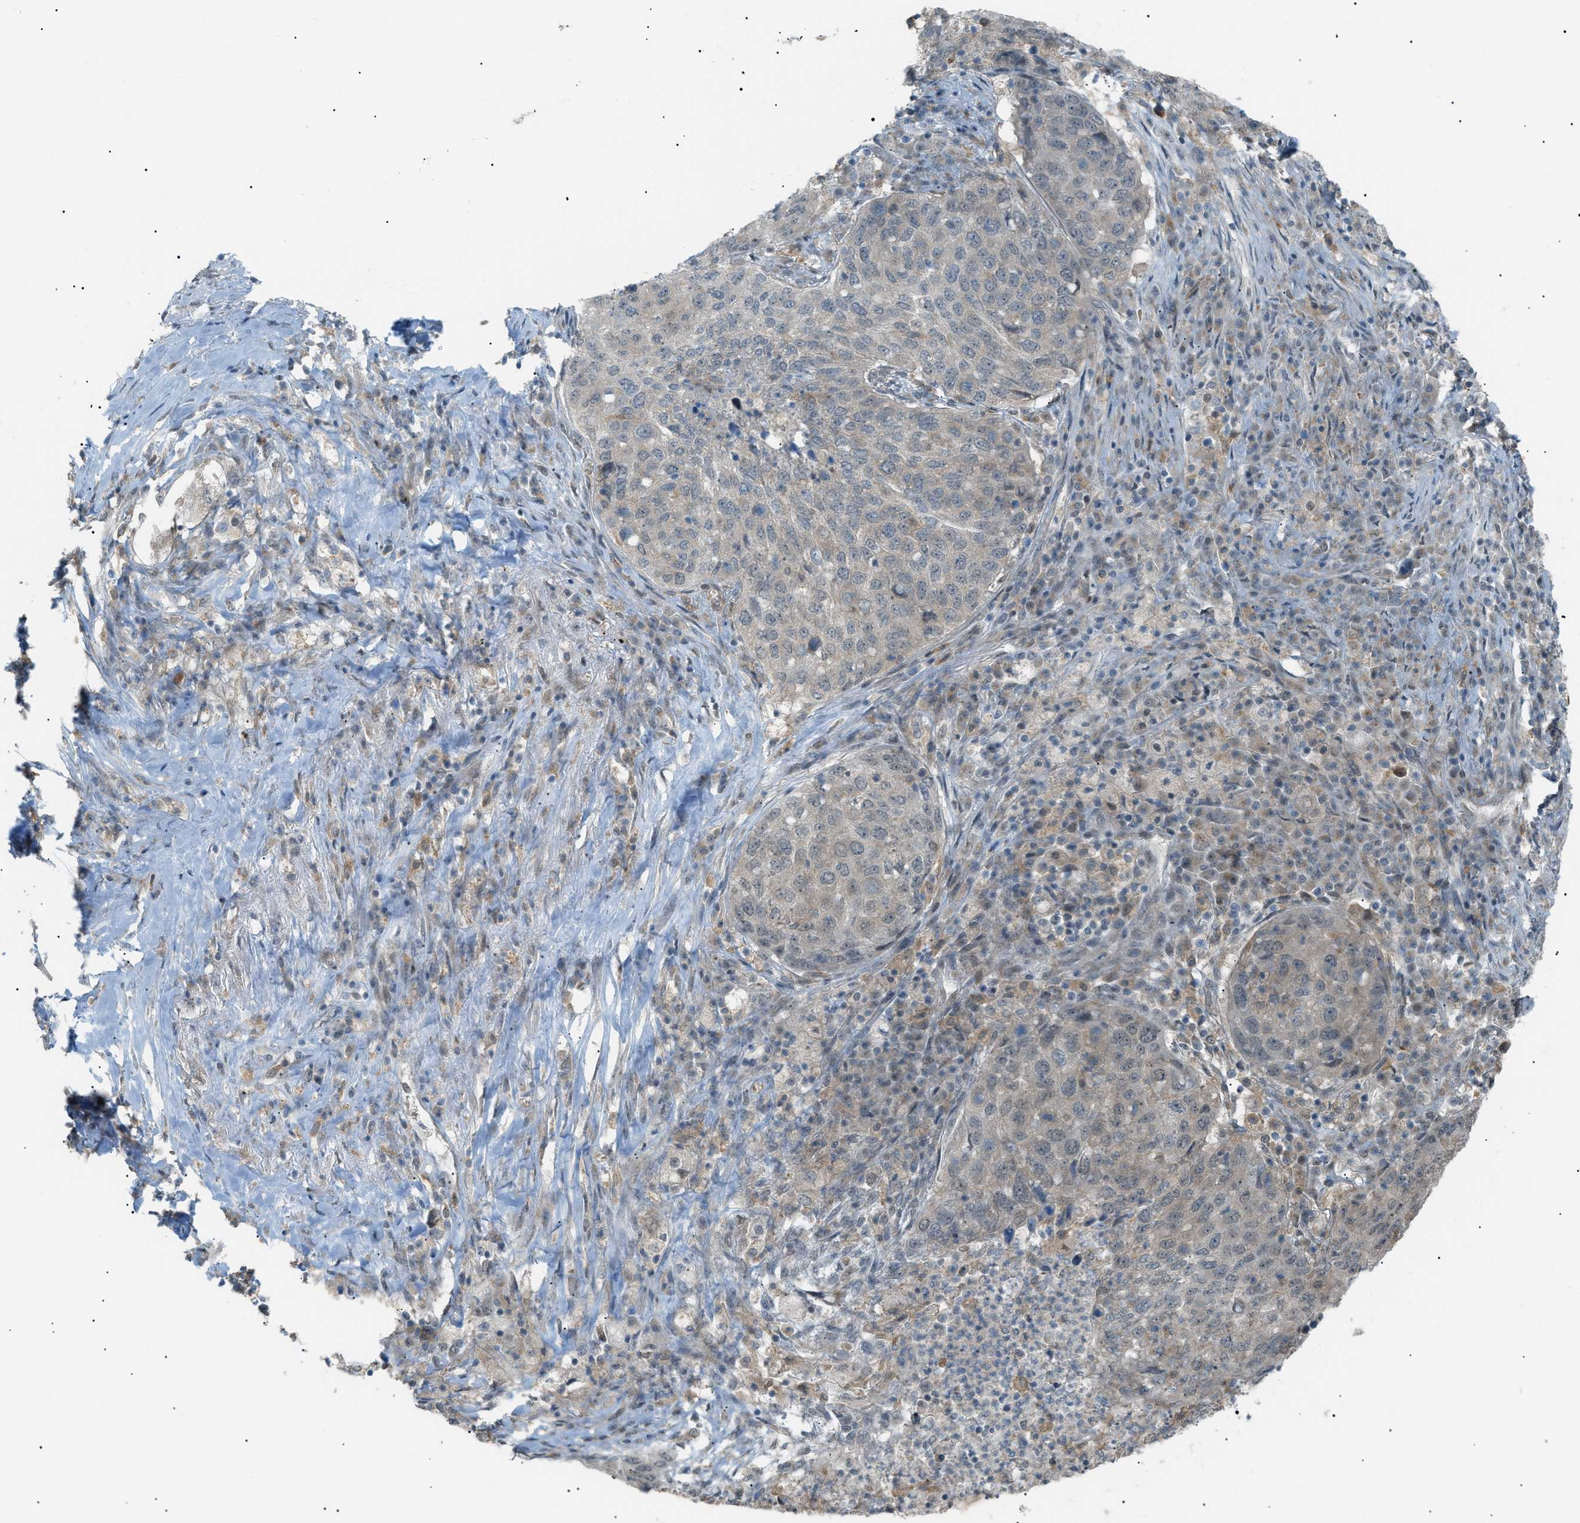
{"staining": {"intensity": "weak", "quantity": ">75%", "location": "cytoplasmic/membranous"}, "tissue": "lung cancer", "cell_type": "Tumor cells", "image_type": "cancer", "snomed": [{"axis": "morphology", "description": "Squamous cell carcinoma, NOS"}, {"axis": "topography", "description": "Lung"}], "caption": "Human lung cancer (squamous cell carcinoma) stained for a protein (brown) shows weak cytoplasmic/membranous positive staining in about >75% of tumor cells.", "gene": "LPIN2", "patient": {"sex": "female", "age": 63}}